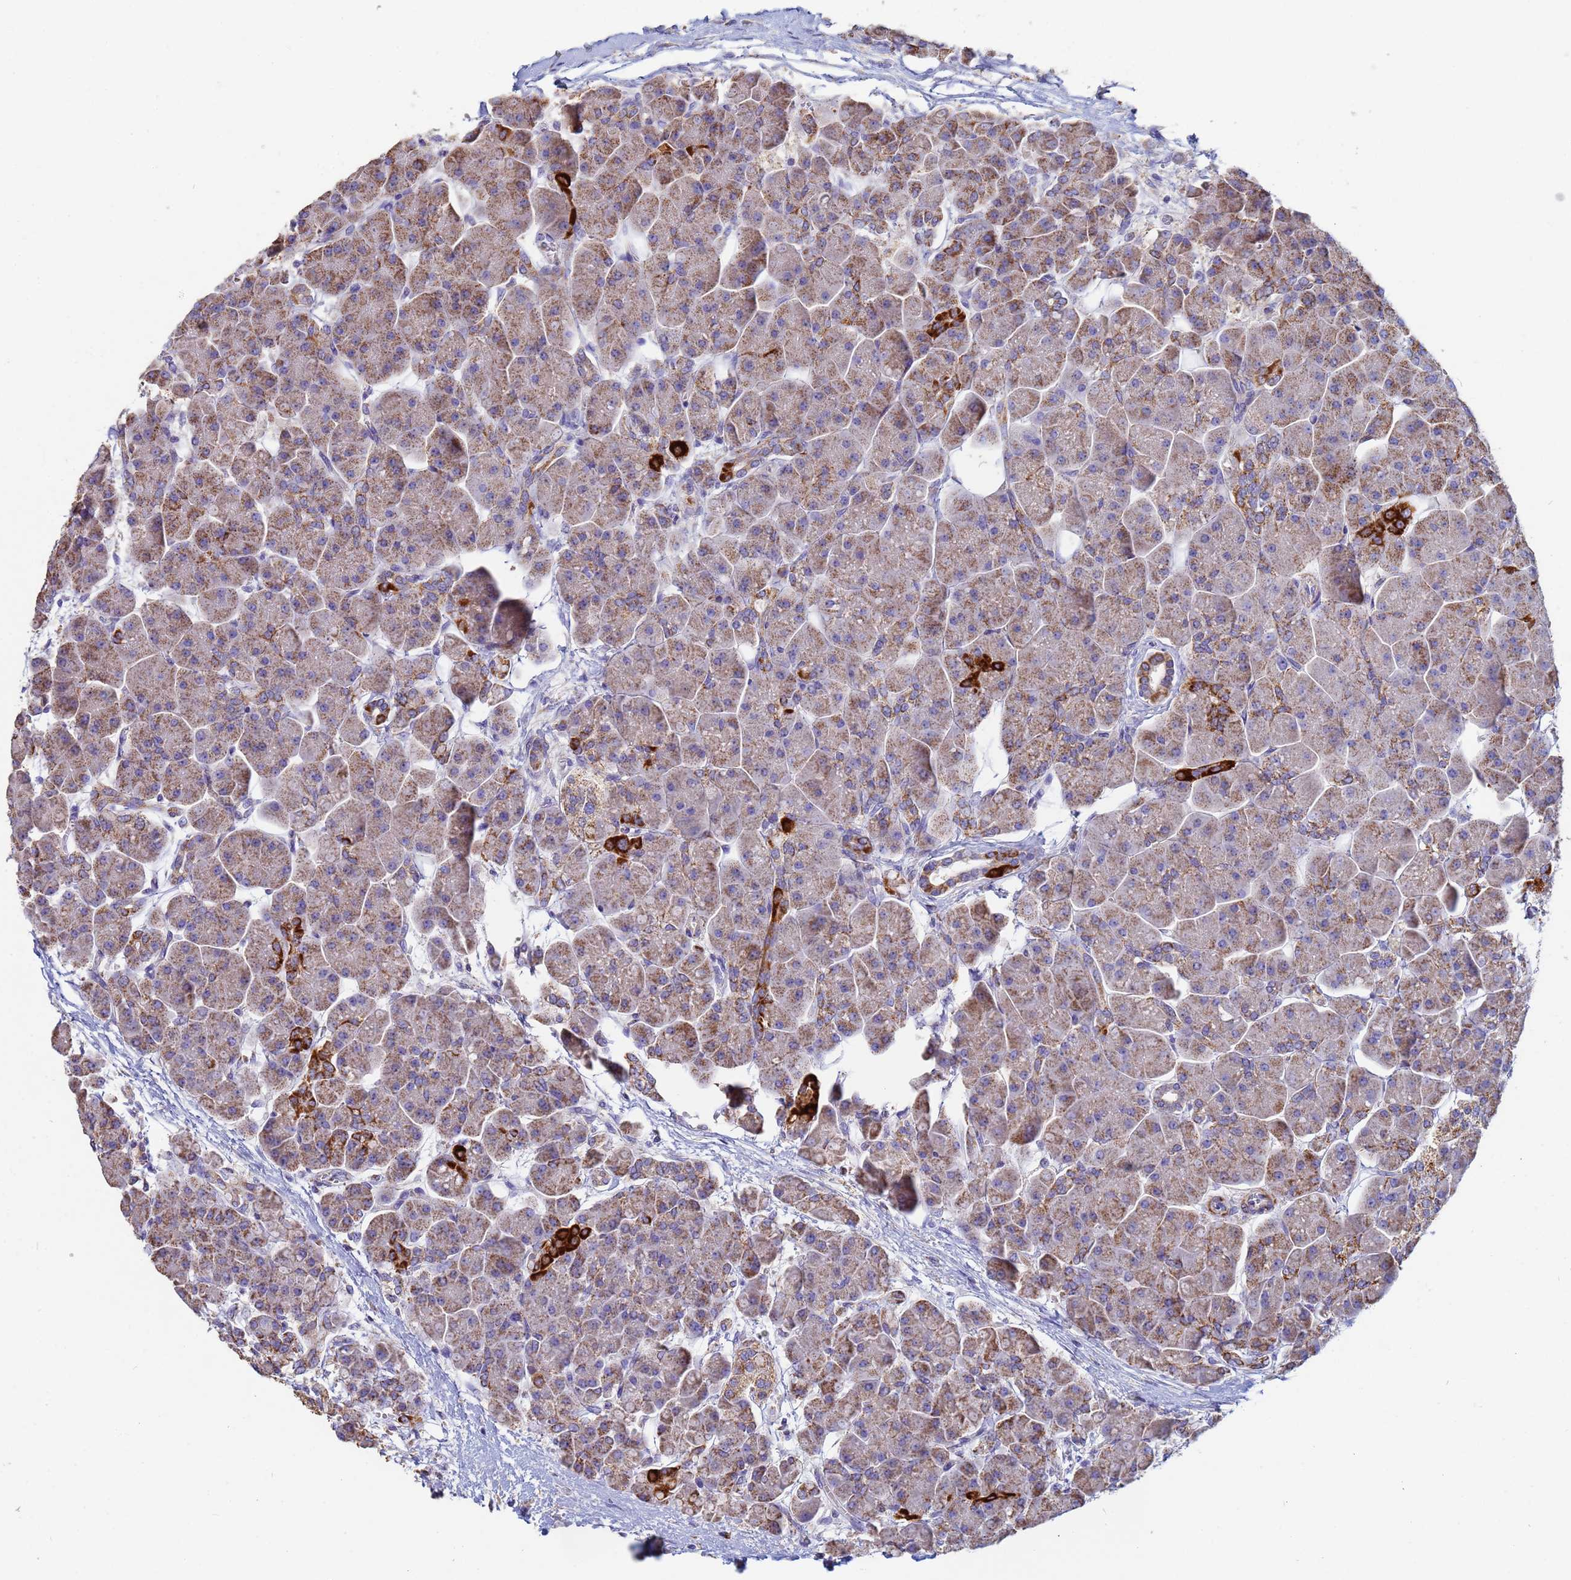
{"staining": {"intensity": "strong", "quantity": "<25%", "location": "cytoplasmic/membranous"}, "tissue": "pancreas", "cell_type": "Exocrine glandular cells", "image_type": "normal", "snomed": [{"axis": "morphology", "description": "Normal tissue, NOS"}, {"axis": "topography", "description": "Pancreas"}], "caption": "Immunohistochemistry (DAB) staining of normal human pancreas reveals strong cytoplasmic/membranous protein staining in about <25% of exocrine glandular cells.", "gene": "UQCRHL", "patient": {"sex": "male", "age": 66}}